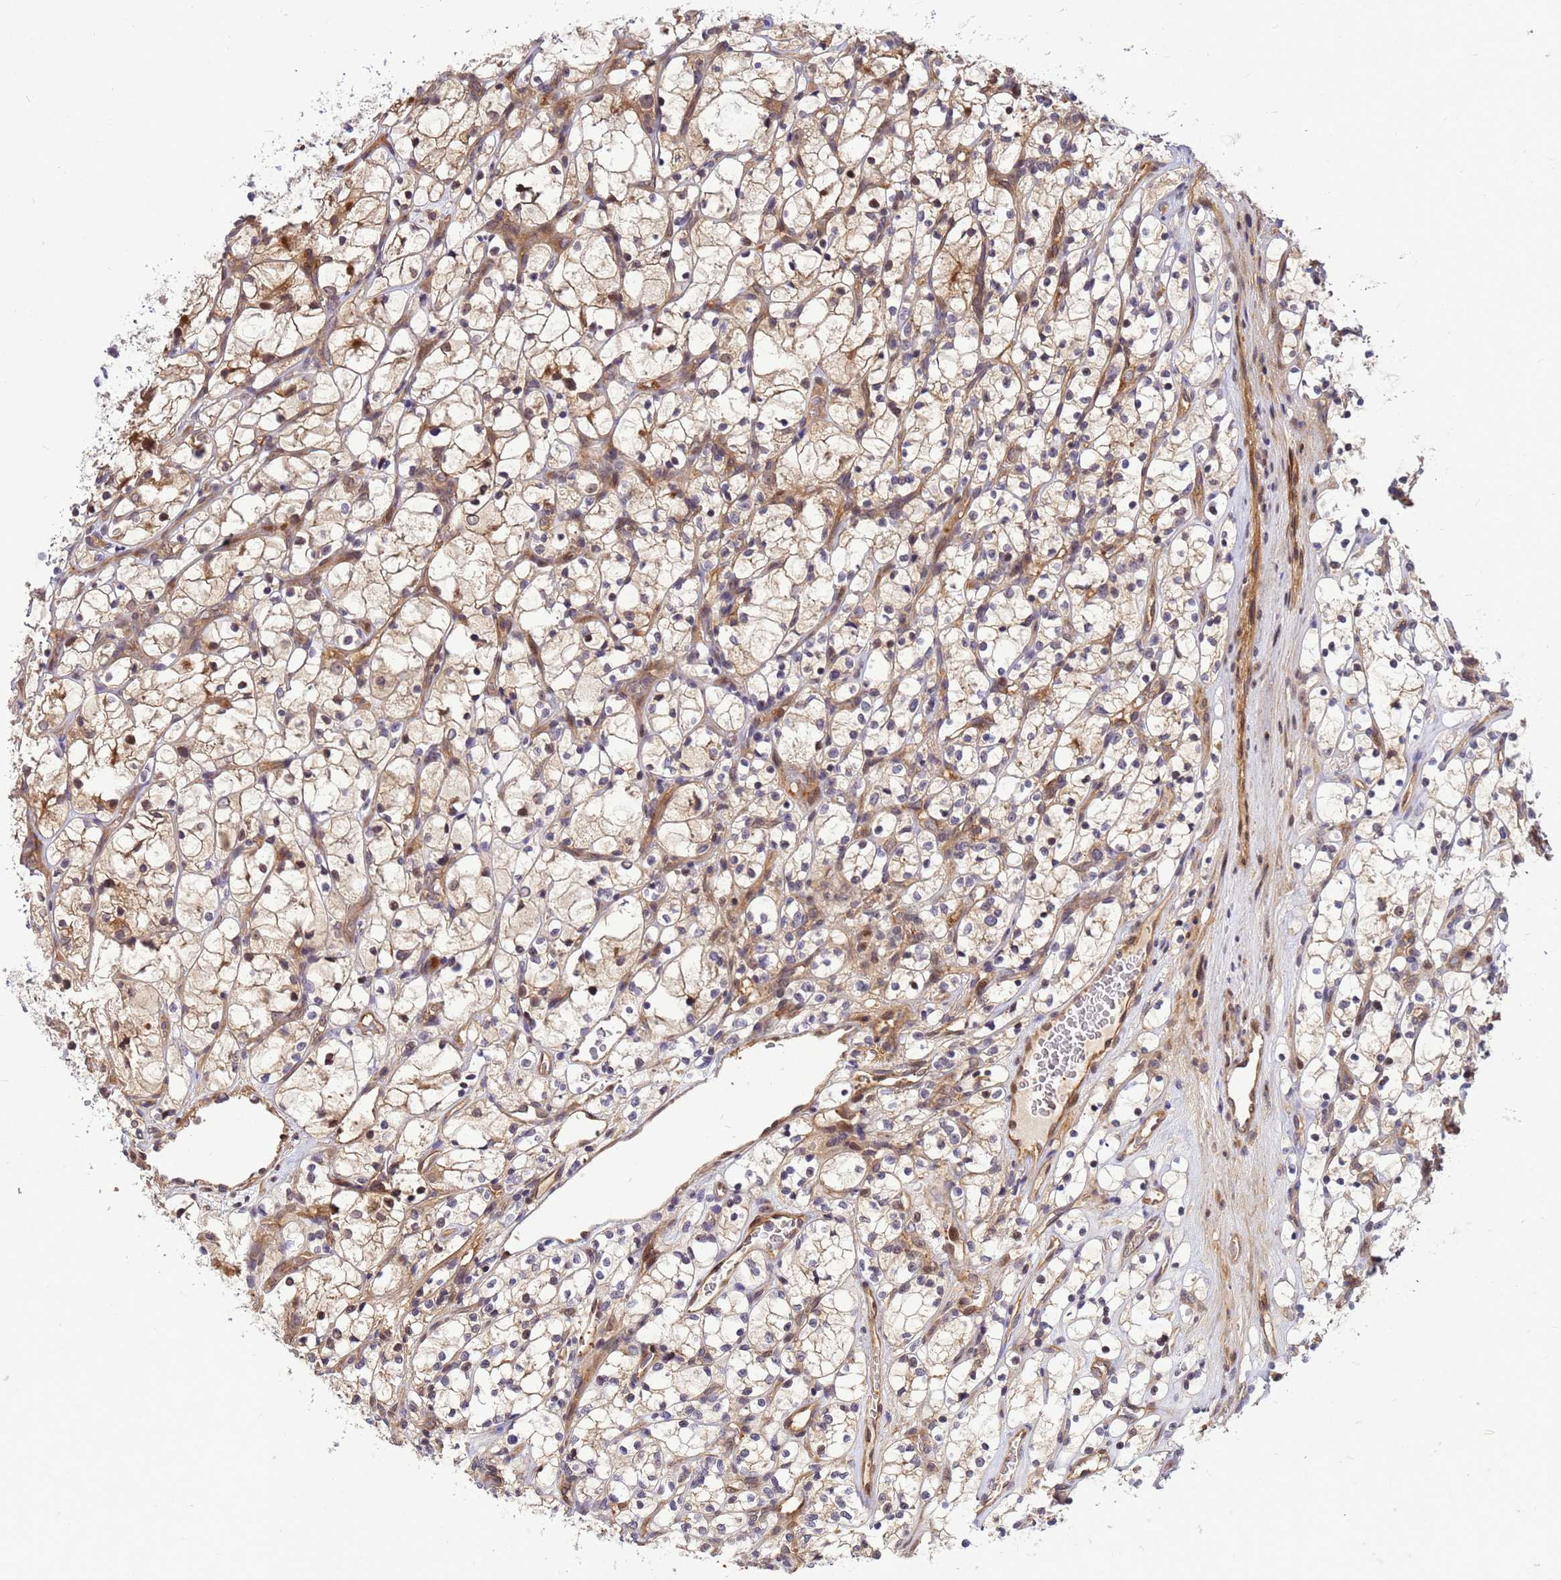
{"staining": {"intensity": "weak", "quantity": ">75%", "location": "cytoplasmic/membranous"}, "tissue": "renal cancer", "cell_type": "Tumor cells", "image_type": "cancer", "snomed": [{"axis": "morphology", "description": "Adenocarcinoma, NOS"}, {"axis": "topography", "description": "Kidney"}], "caption": "A low amount of weak cytoplasmic/membranous positivity is present in about >75% of tumor cells in renal cancer tissue. The protein is shown in brown color, while the nuclei are stained blue.", "gene": "DUS4L", "patient": {"sex": "female", "age": 69}}